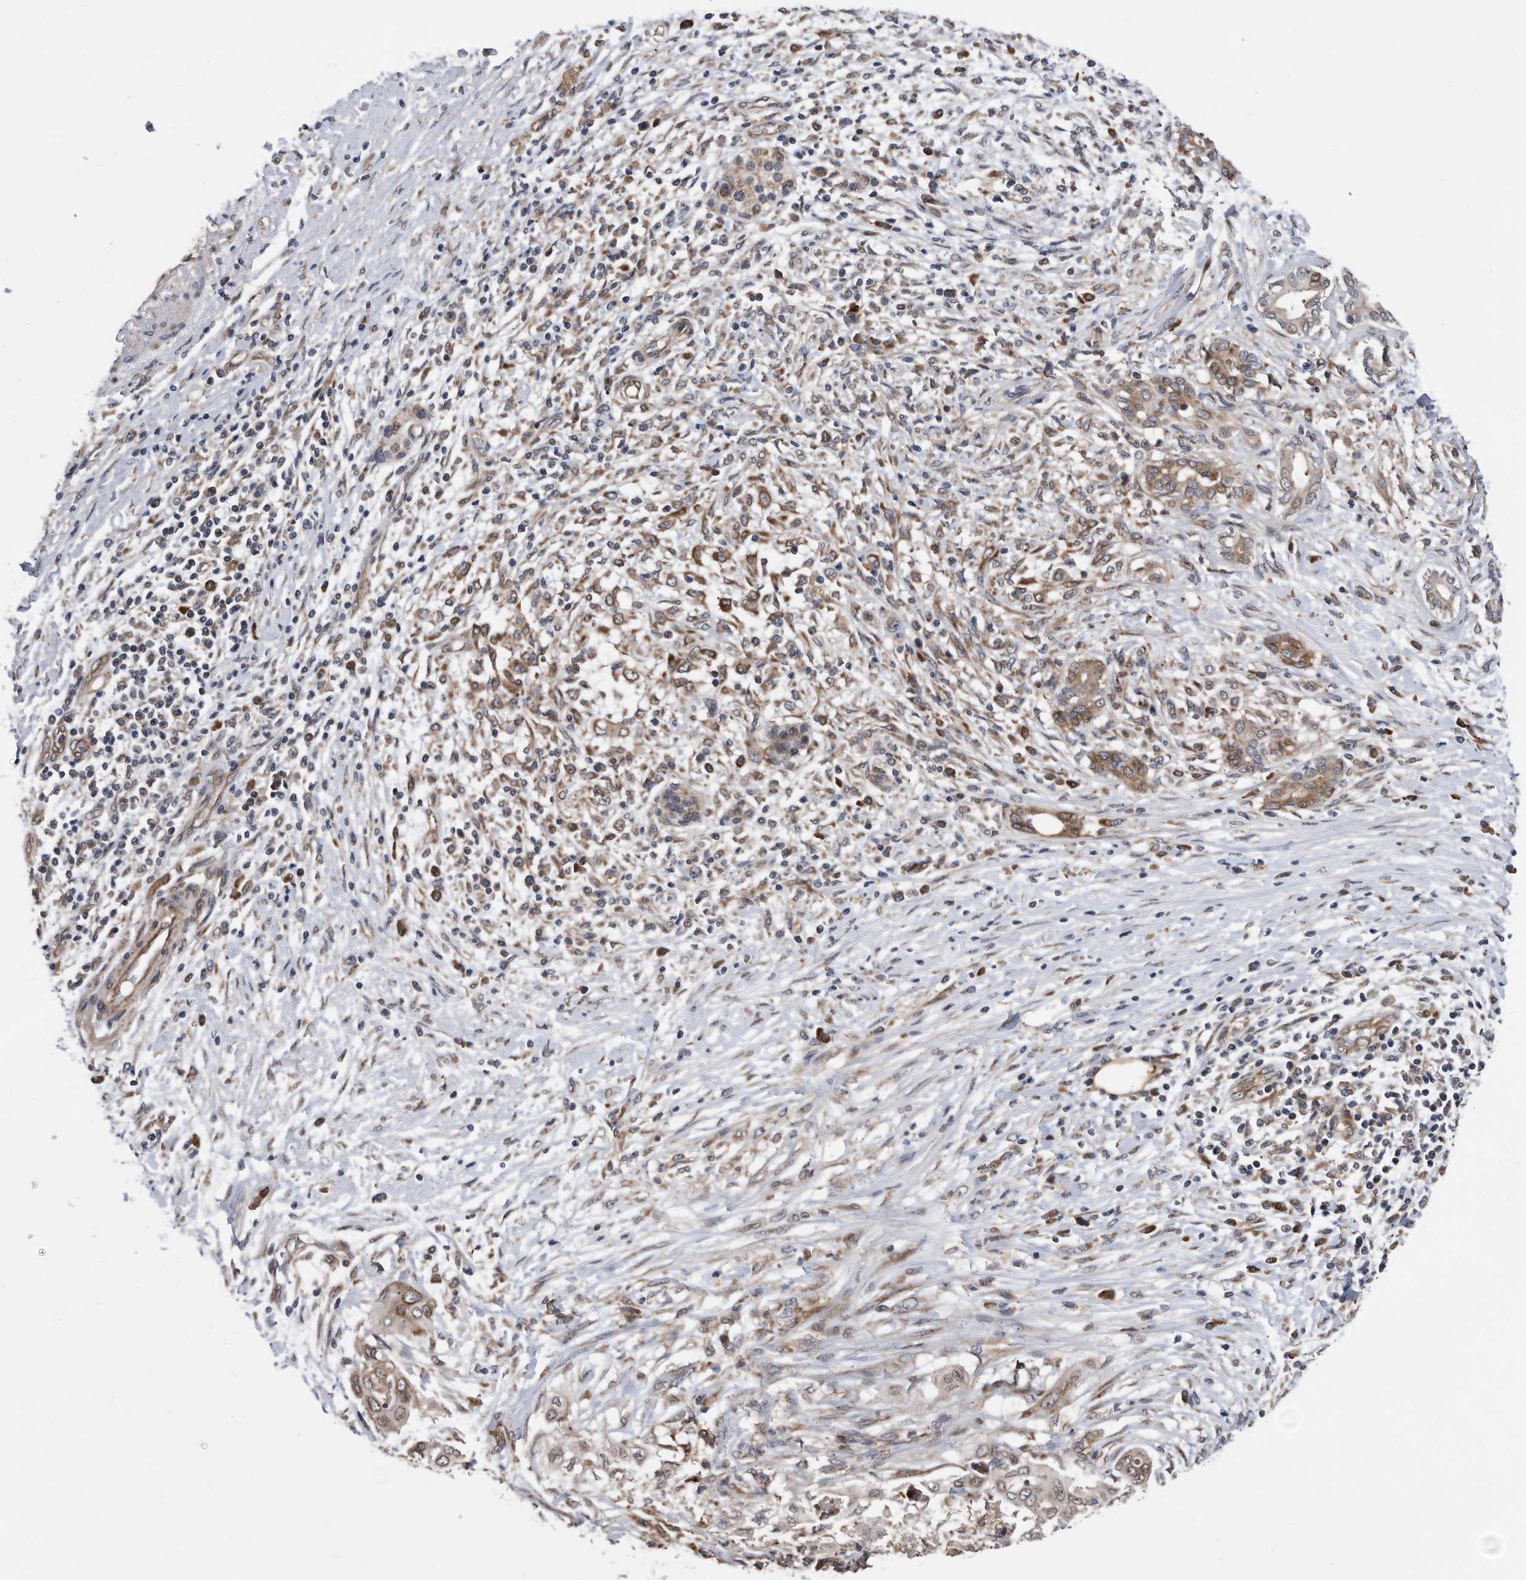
{"staining": {"intensity": "moderate", "quantity": ">75%", "location": "cytoplasmic/membranous"}, "tissue": "pancreatic cancer", "cell_type": "Tumor cells", "image_type": "cancer", "snomed": [{"axis": "morphology", "description": "Adenocarcinoma, NOS"}, {"axis": "topography", "description": "Pancreas"}], "caption": "High-power microscopy captured an IHC micrograph of adenocarcinoma (pancreatic), revealing moderate cytoplasmic/membranous staining in about >75% of tumor cells. (Stains: DAB in brown, nuclei in blue, Microscopy: brightfield microscopy at high magnification).", "gene": "SERINC2", "patient": {"sex": "male", "age": 58}}